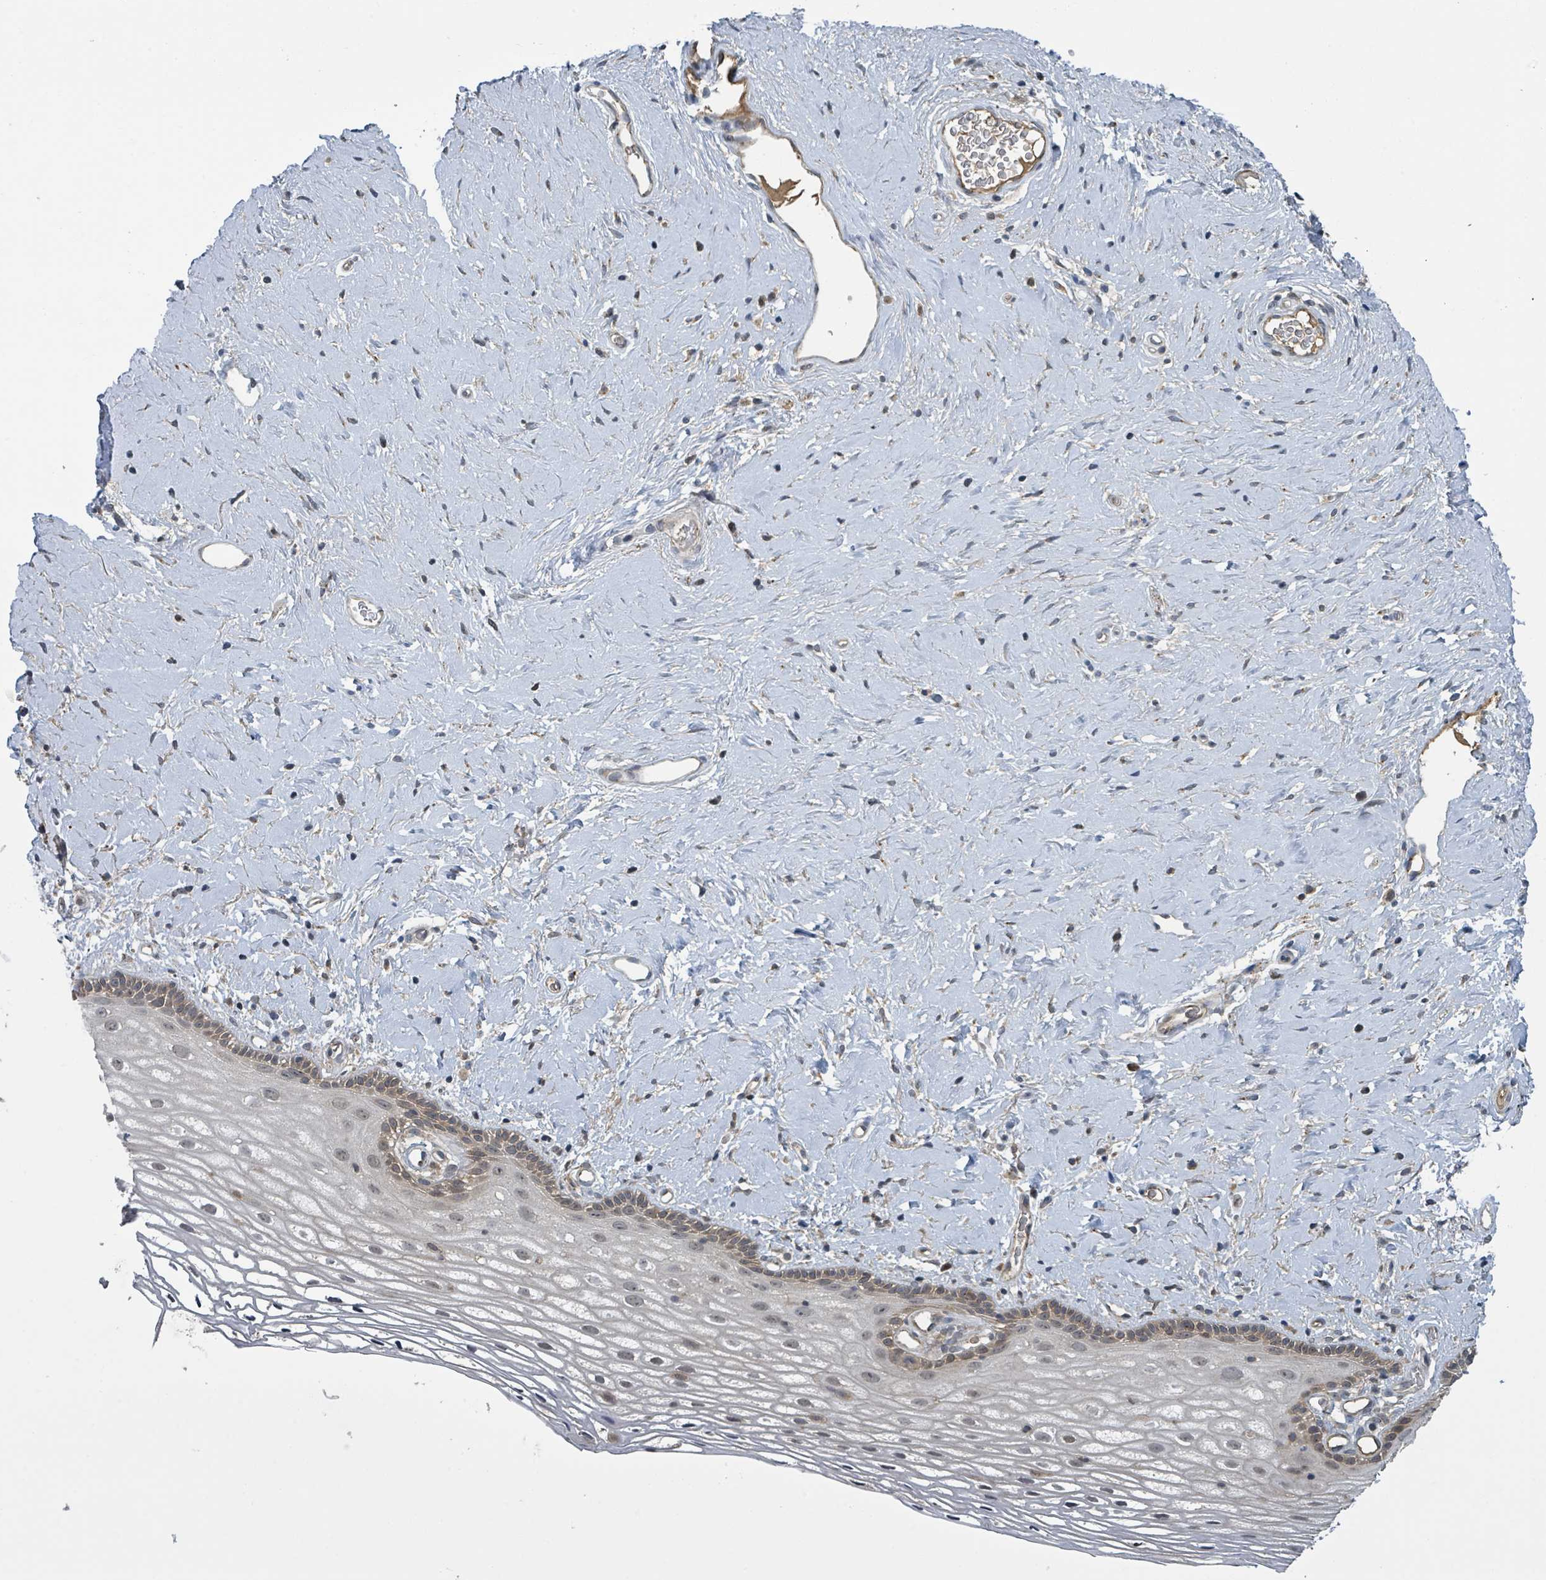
{"staining": {"intensity": "weak", "quantity": "25%-75%", "location": "cytoplasmic/membranous"}, "tissue": "vagina", "cell_type": "Squamous epithelial cells", "image_type": "normal", "snomed": [{"axis": "morphology", "description": "Normal tissue, NOS"}, {"axis": "morphology", "description": "Adenocarcinoma, NOS"}, {"axis": "topography", "description": "Rectum"}, {"axis": "topography", "description": "Vagina"}], "caption": "Weak cytoplasmic/membranous expression for a protein is seen in approximately 25%-75% of squamous epithelial cells of normal vagina using immunohistochemistry (IHC).", "gene": "CCDC121", "patient": {"sex": "female", "age": 71}}